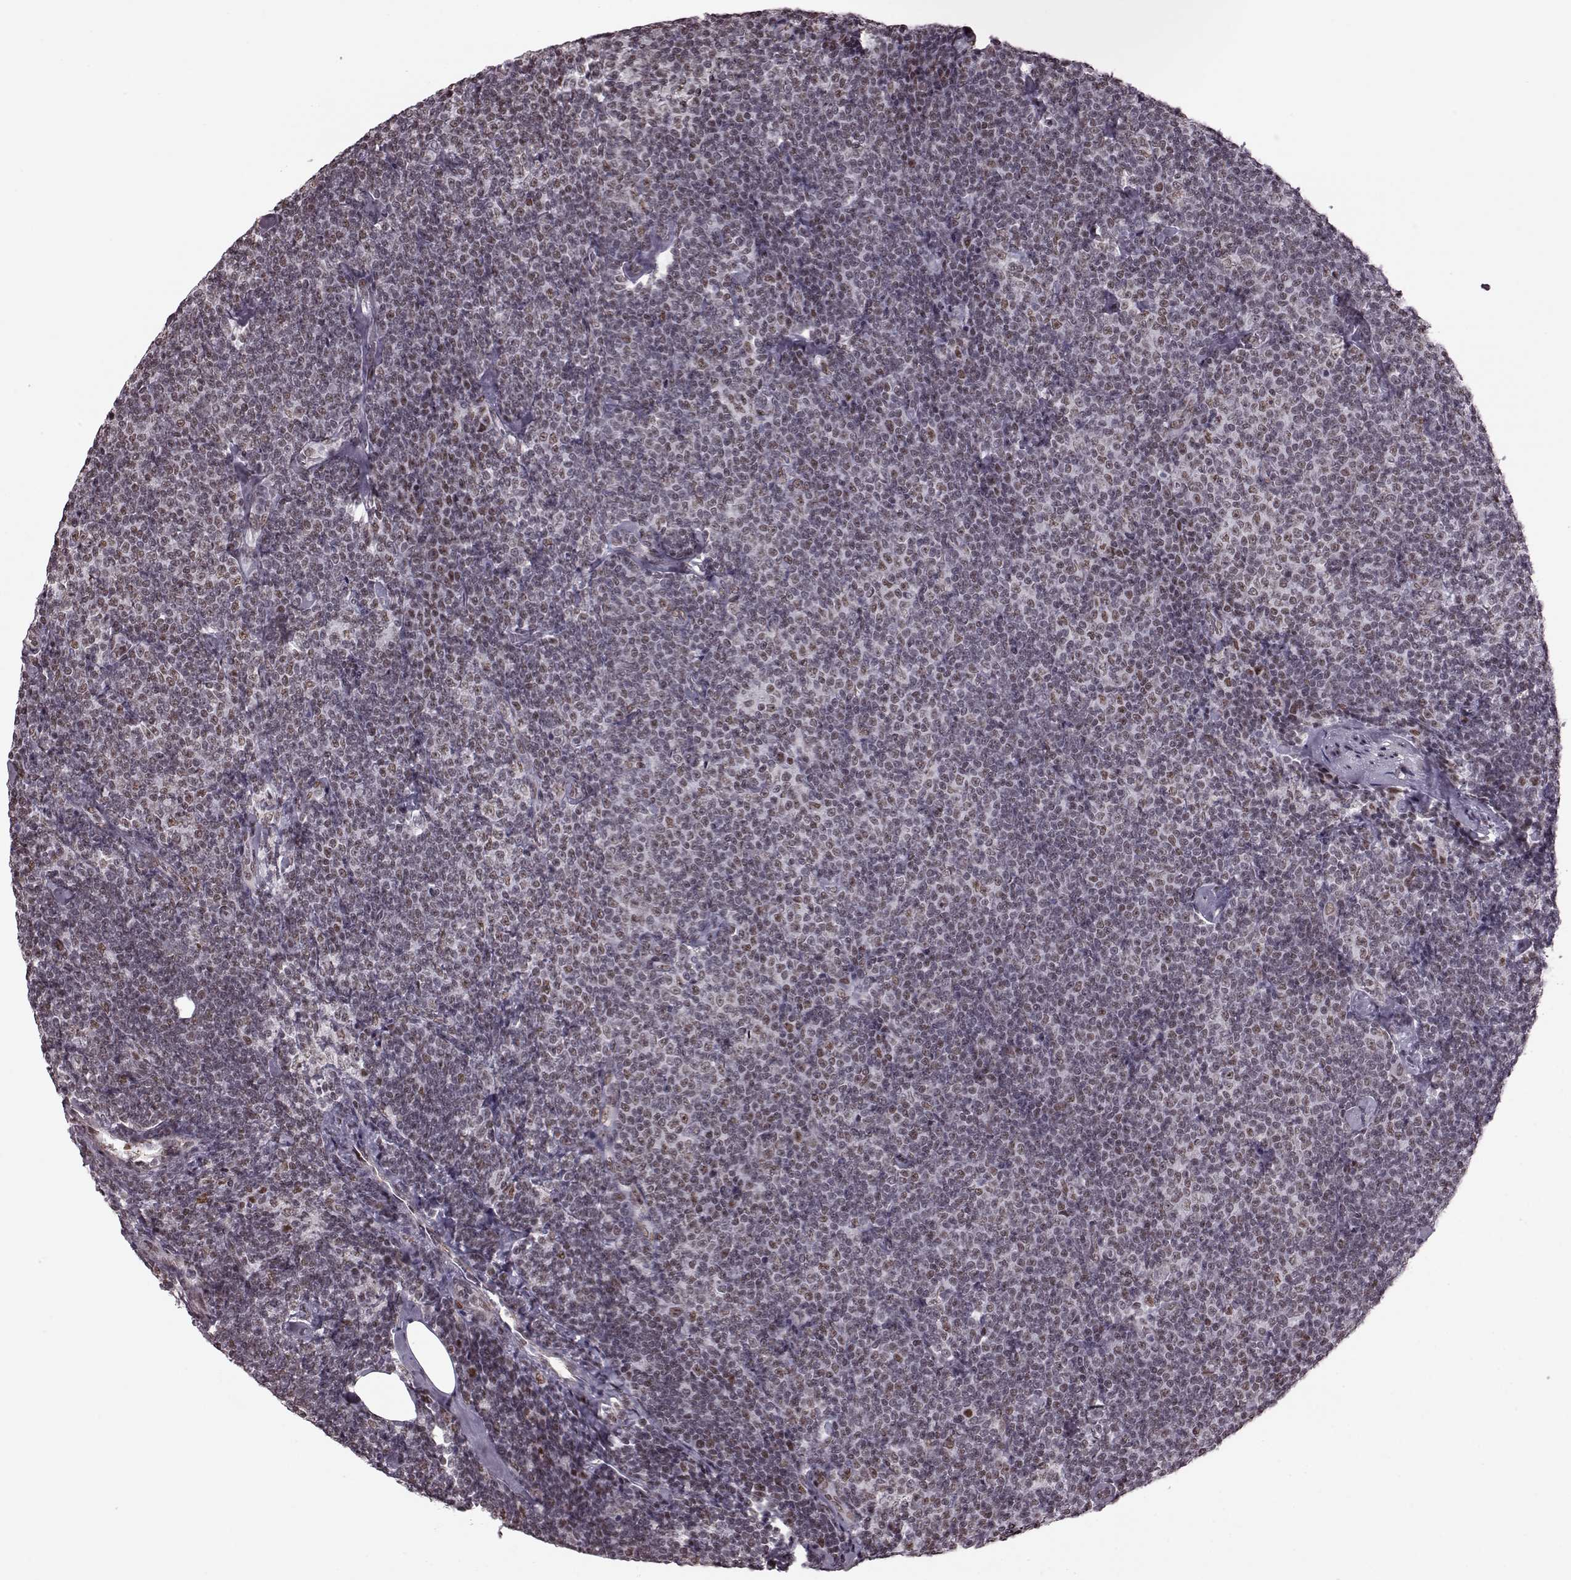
{"staining": {"intensity": "weak", "quantity": ">75%", "location": "nuclear"}, "tissue": "lymphoma", "cell_type": "Tumor cells", "image_type": "cancer", "snomed": [{"axis": "morphology", "description": "Malignant lymphoma, non-Hodgkin's type, Low grade"}, {"axis": "topography", "description": "Lymph node"}], "caption": "An immunohistochemistry (IHC) histopathology image of neoplastic tissue is shown. Protein staining in brown labels weak nuclear positivity in malignant lymphoma, non-Hodgkin's type (low-grade) within tumor cells. (Stains: DAB (3,3'-diaminobenzidine) in brown, nuclei in blue, Microscopy: brightfield microscopy at high magnification).", "gene": "NR2C1", "patient": {"sex": "male", "age": 81}}